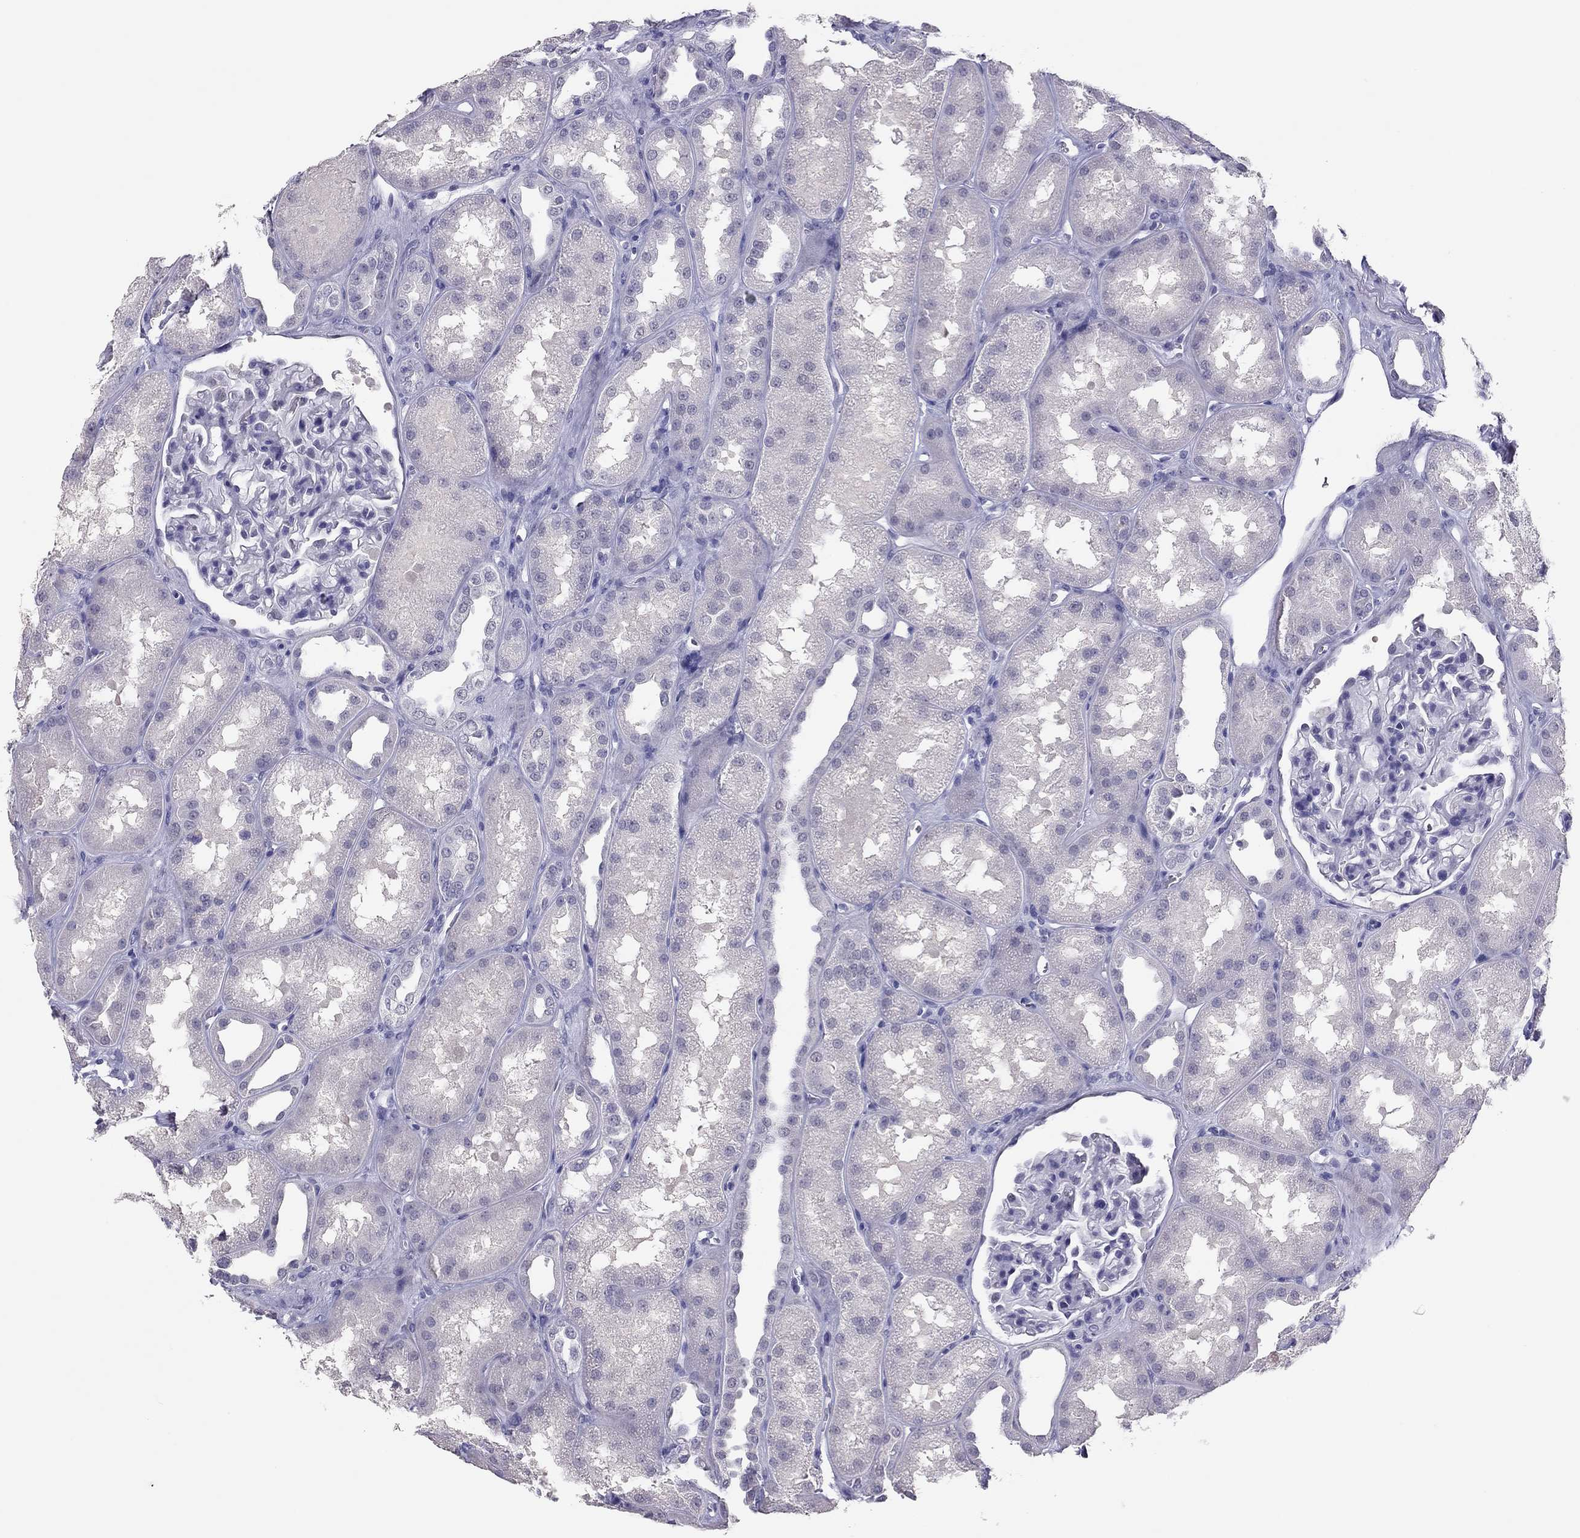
{"staining": {"intensity": "negative", "quantity": "none", "location": "none"}, "tissue": "kidney", "cell_type": "Cells in glomeruli", "image_type": "normal", "snomed": [{"axis": "morphology", "description": "Normal tissue, NOS"}, {"axis": "topography", "description": "Kidney"}], "caption": "An image of kidney stained for a protein reveals no brown staining in cells in glomeruli. (Brightfield microscopy of DAB (3,3'-diaminobenzidine) IHC at high magnification).", "gene": "PHOX2A", "patient": {"sex": "male", "age": 61}}